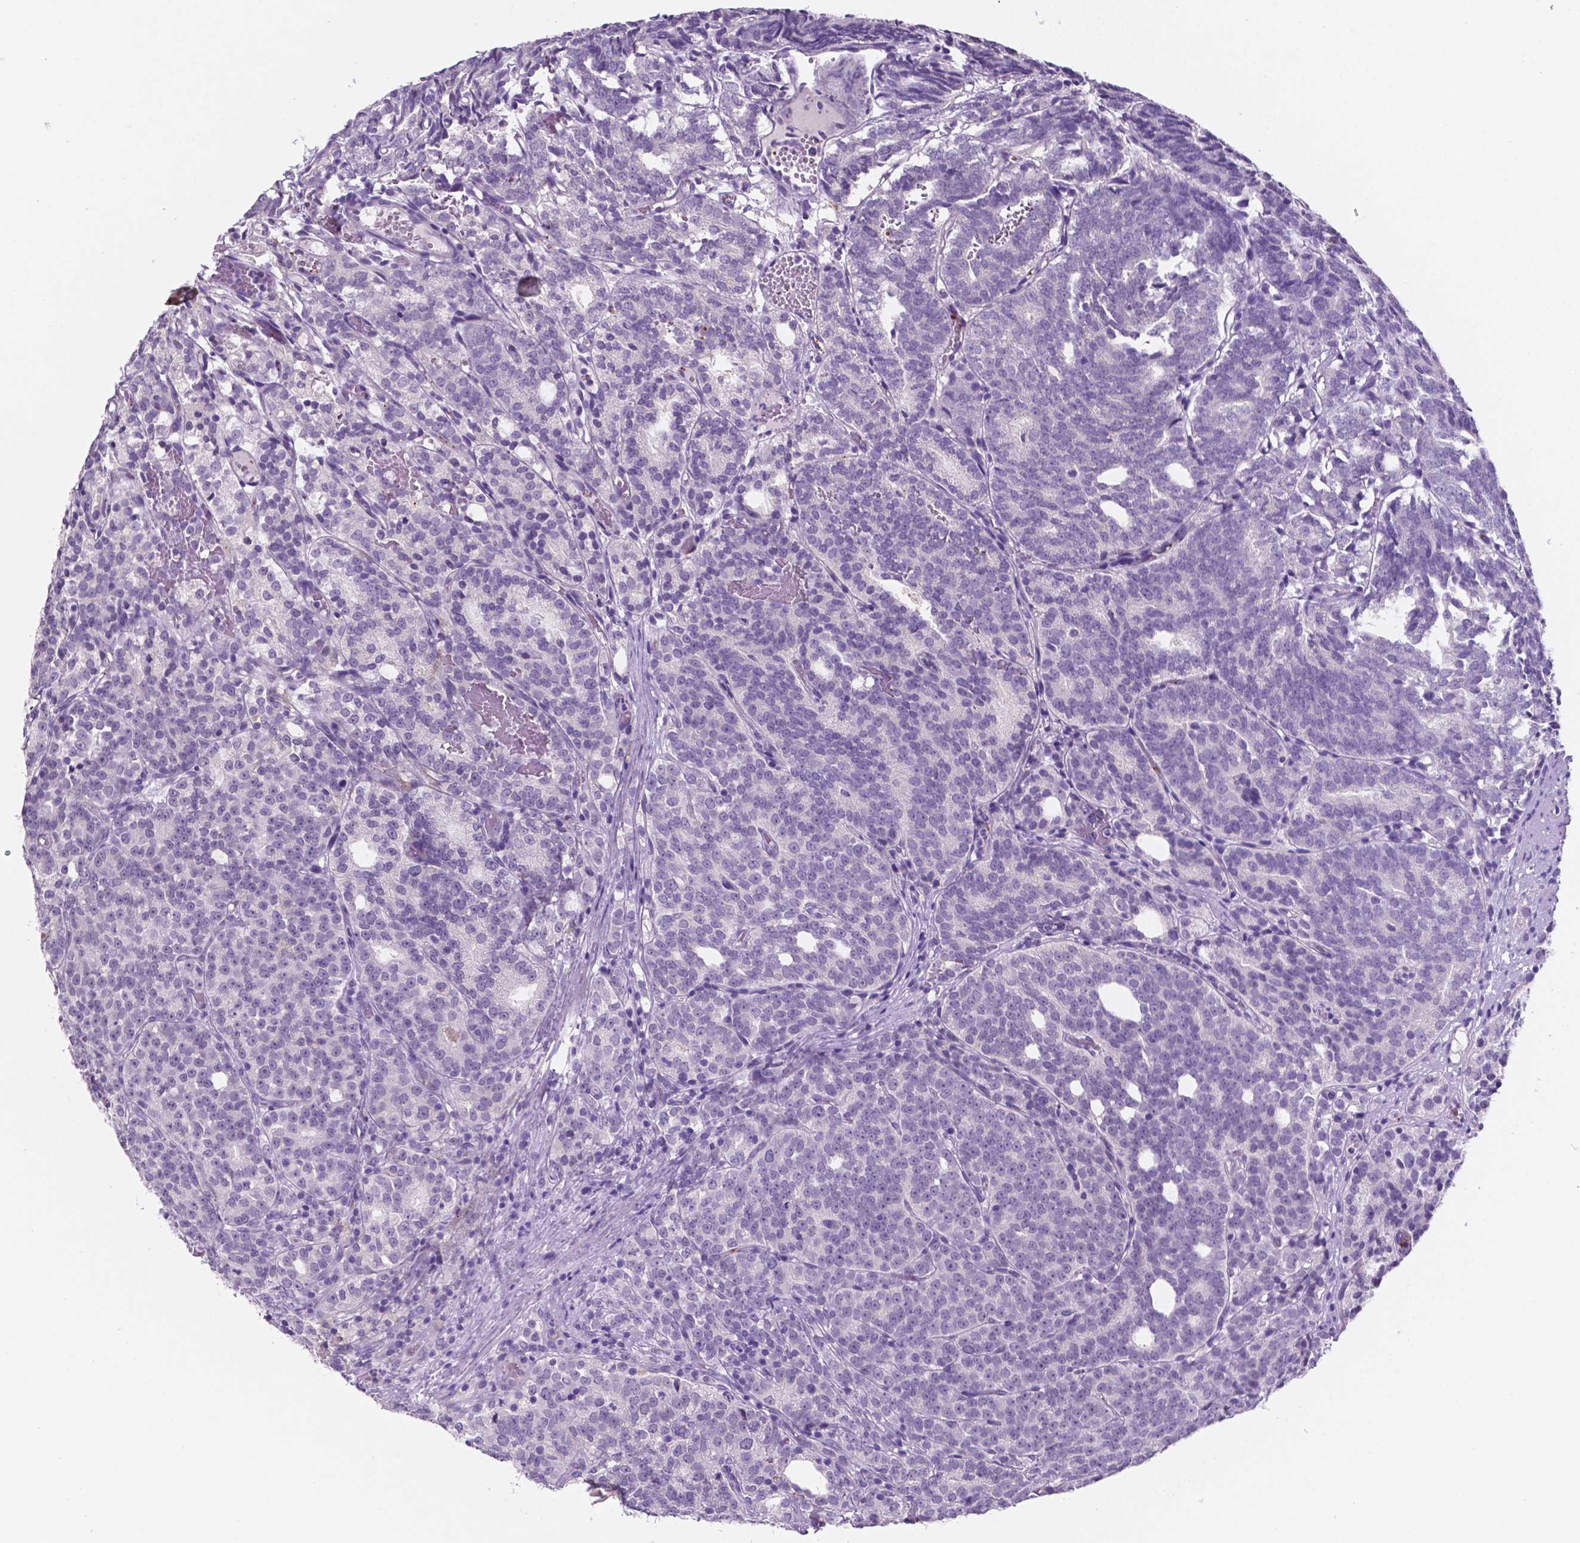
{"staining": {"intensity": "negative", "quantity": "none", "location": "none"}, "tissue": "prostate cancer", "cell_type": "Tumor cells", "image_type": "cancer", "snomed": [{"axis": "morphology", "description": "Adenocarcinoma, High grade"}, {"axis": "topography", "description": "Prostate"}], "caption": "Protein analysis of prostate cancer shows no significant expression in tumor cells.", "gene": "EBLN2", "patient": {"sex": "male", "age": 53}}